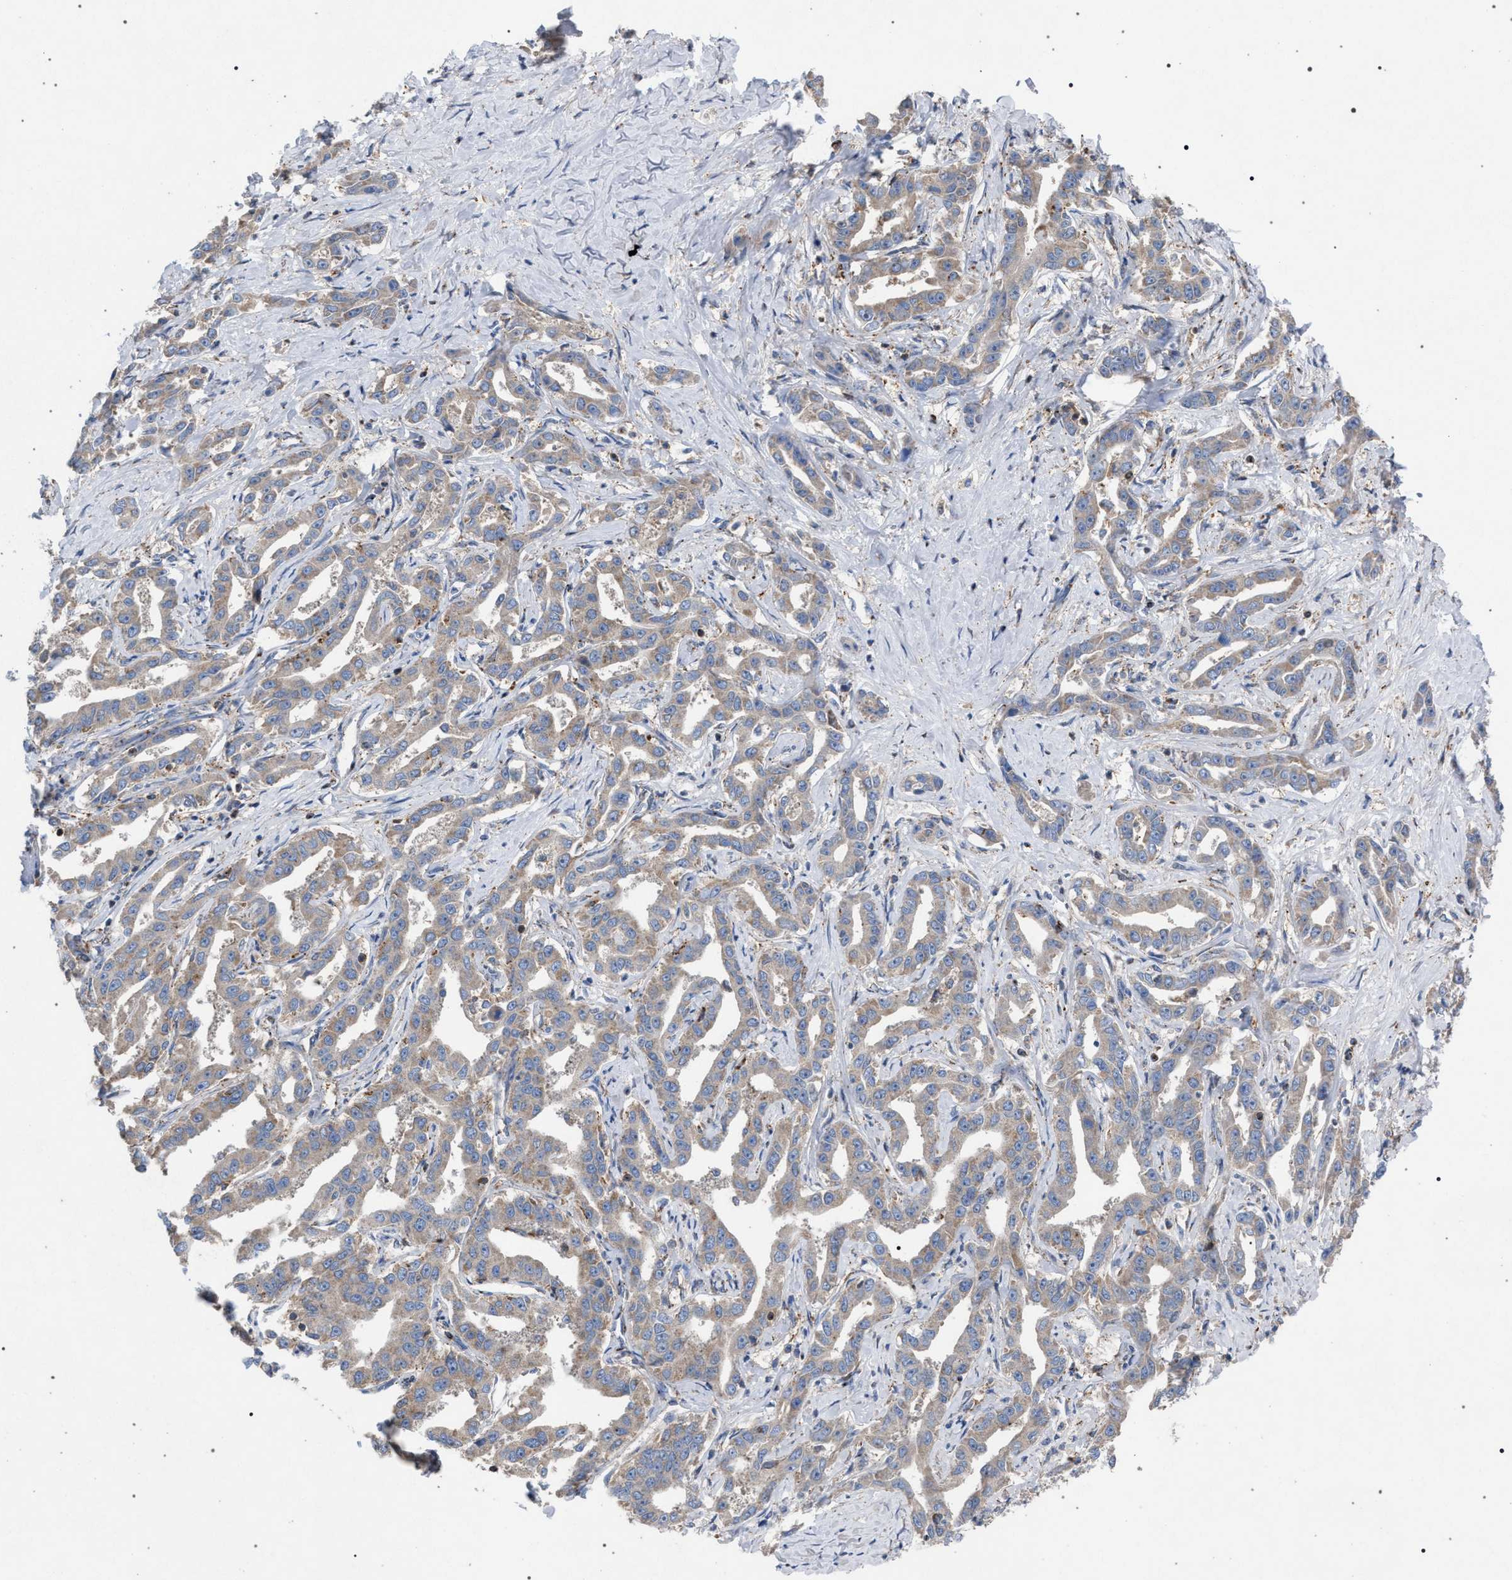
{"staining": {"intensity": "weak", "quantity": "25%-75%", "location": "cytoplasmic/membranous"}, "tissue": "liver cancer", "cell_type": "Tumor cells", "image_type": "cancer", "snomed": [{"axis": "morphology", "description": "Cholangiocarcinoma"}, {"axis": "topography", "description": "Liver"}], "caption": "Protein expression analysis of liver cancer displays weak cytoplasmic/membranous staining in approximately 25%-75% of tumor cells. The protein of interest is stained brown, and the nuclei are stained in blue (DAB IHC with brightfield microscopy, high magnification).", "gene": "VPS13A", "patient": {"sex": "male", "age": 59}}